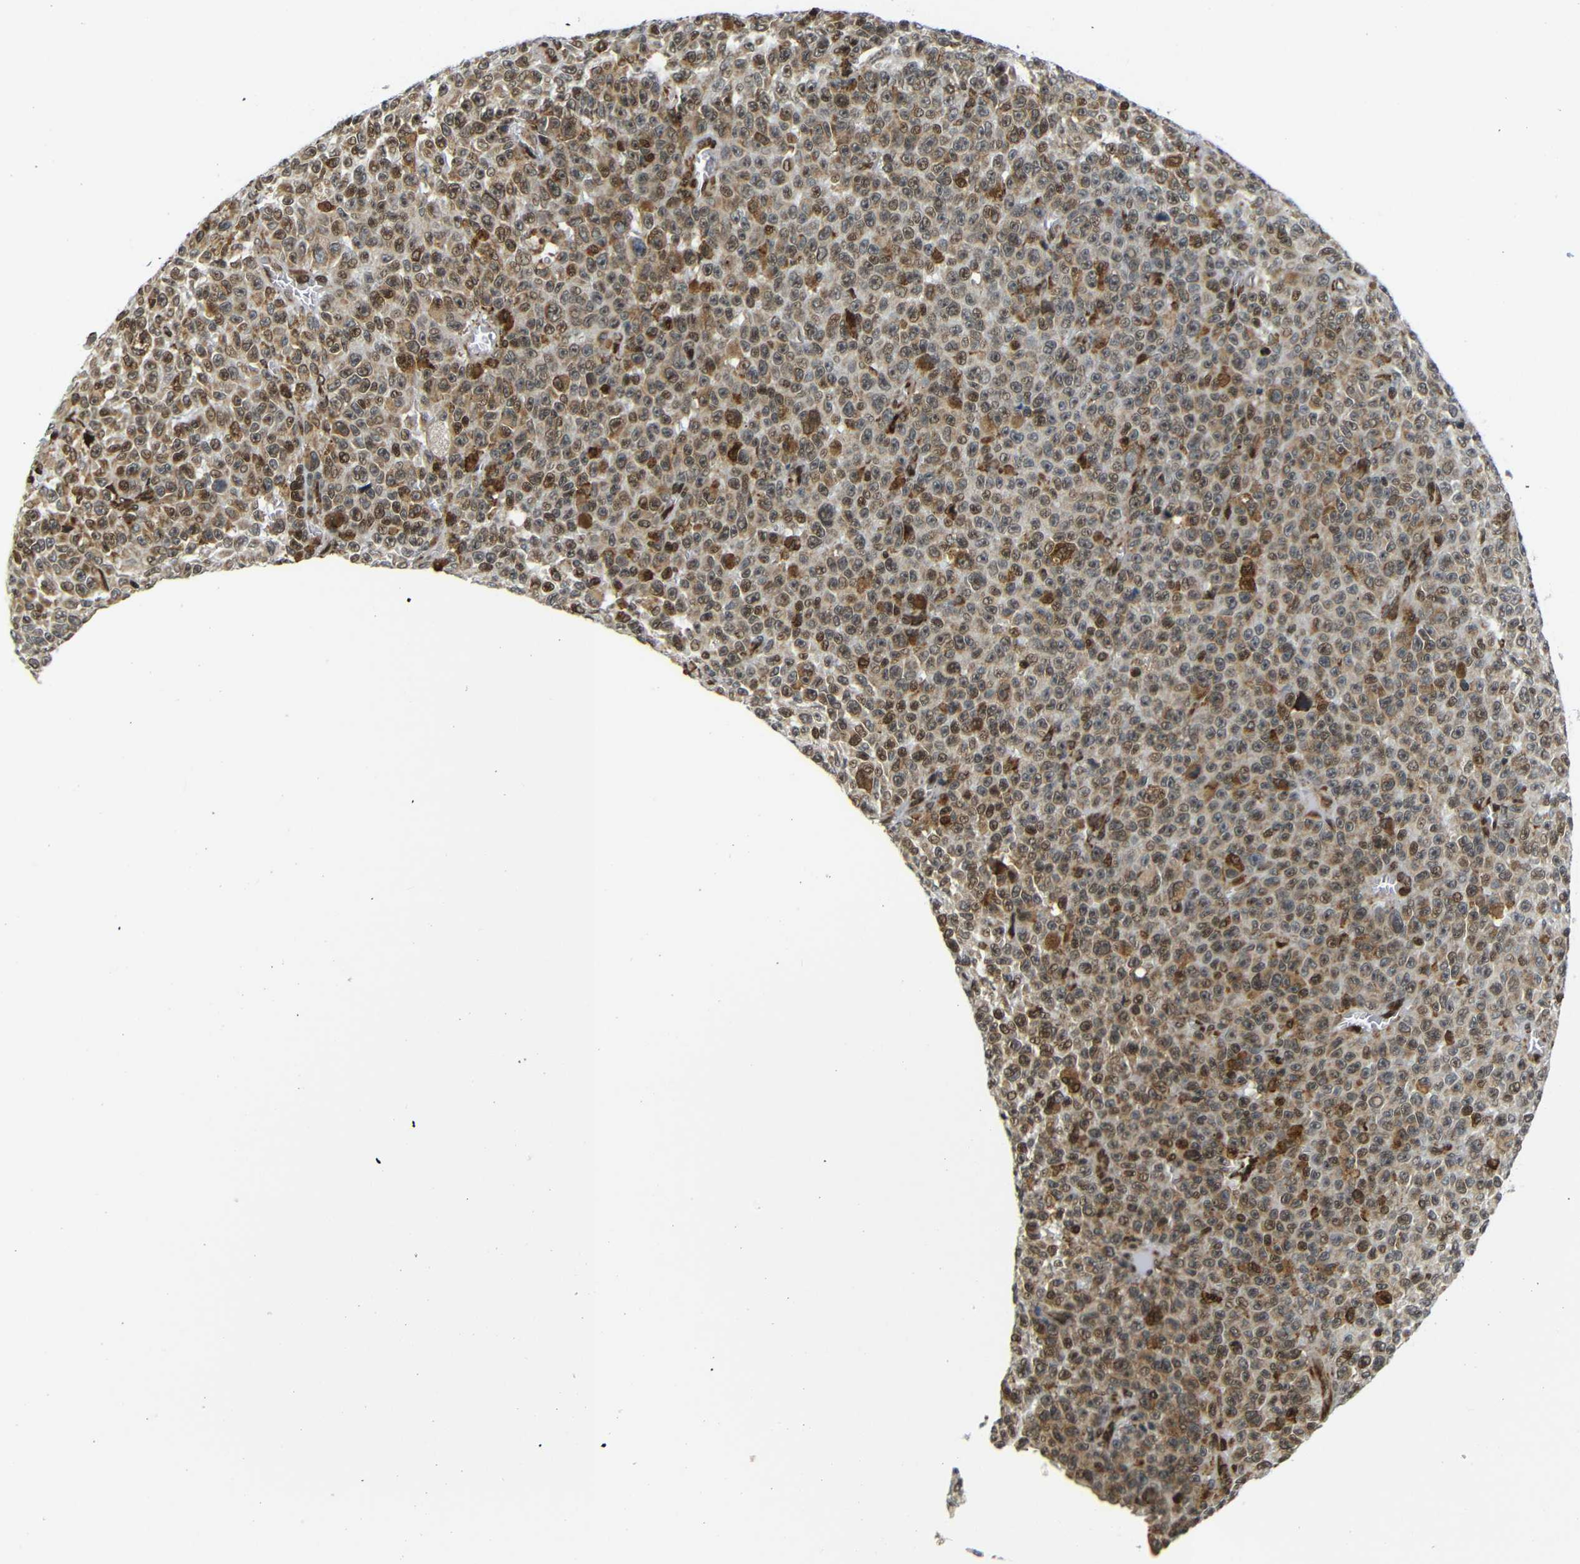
{"staining": {"intensity": "moderate", "quantity": ">75%", "location": "cytoplasmic/membranous,nuclear"}, "tissue": "melanoma", "cell_type": "Tumor cells", "image_type": "cancer", "snomed": [{"axis": "morphology", "description": "Malignant melanoma, NOS"}, {"axis": "topography", "description": "Skin"}], "caption": "The image shows staining of malignant melanoma, revealing moderate cytoplasmic/membranous and nuclear protein staining (brown color) within tumor cells. Using DAB (brown) and hematoxylin (blue) stains, captured at high magnification using brightfield microscopy.", "gene": "SPCS2", "patient": {"sex": "female", "age": 82}}